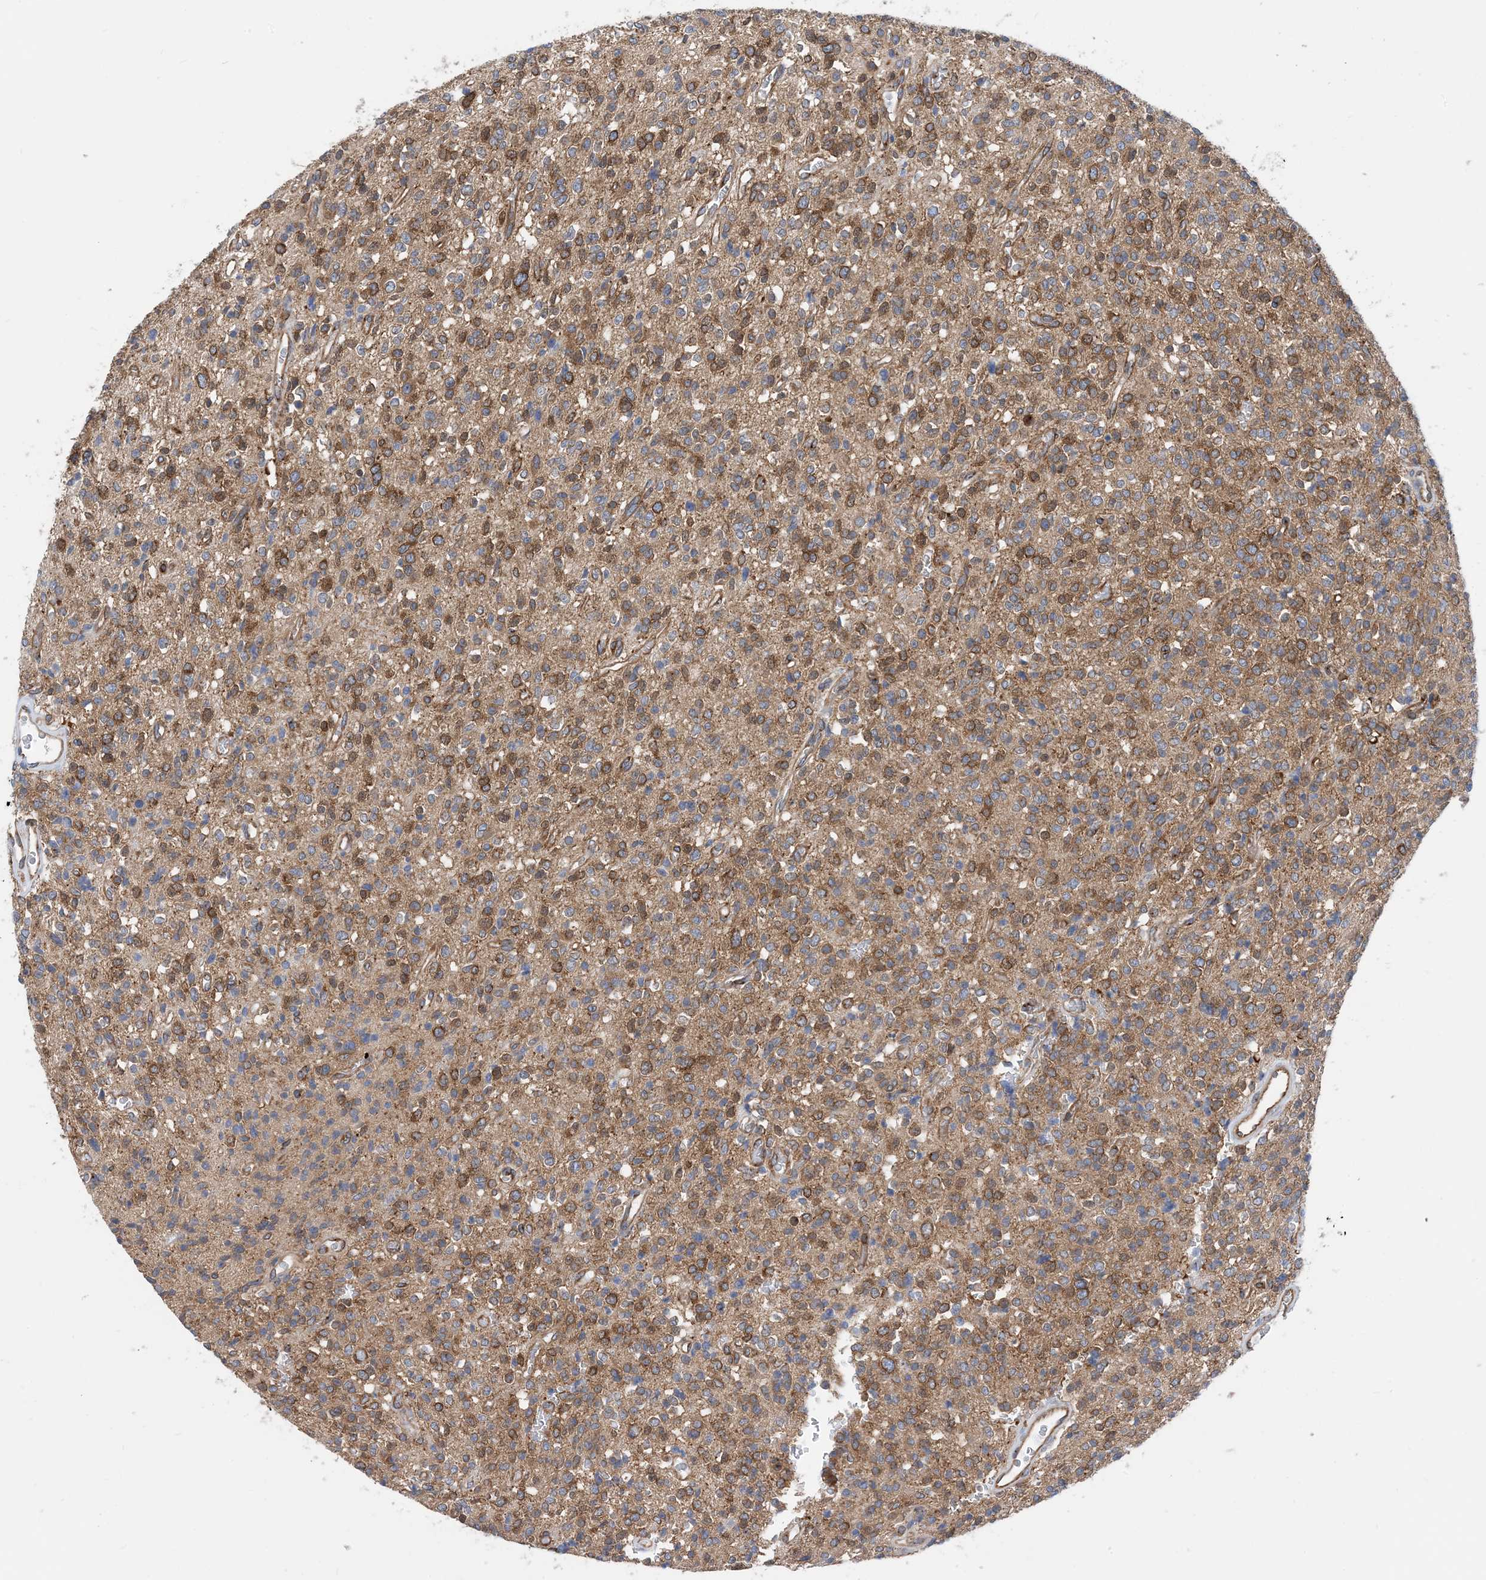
{"staining": {"intensity": "moderate", "quantity": ">75%", "location": "cytoplasmic/membranous"}, "tissue": "glioma", "cell_type": "Tumor cells", "image_type": "cancer", "snomed": [{"axis": "morphology", "description": "Glioma, malignant, High grade"}, {"axis": "topography", "description": "Brain"}], "caption": "Immunohistochemical staining of high-grade glioma (malignant) displays medium levels of moderate cytoplasmic/membranous protein staining in approximately >75% of tumor cells.", "gene": "DYNC1LI1", "patient": {"sex": "male", "age": 34}}